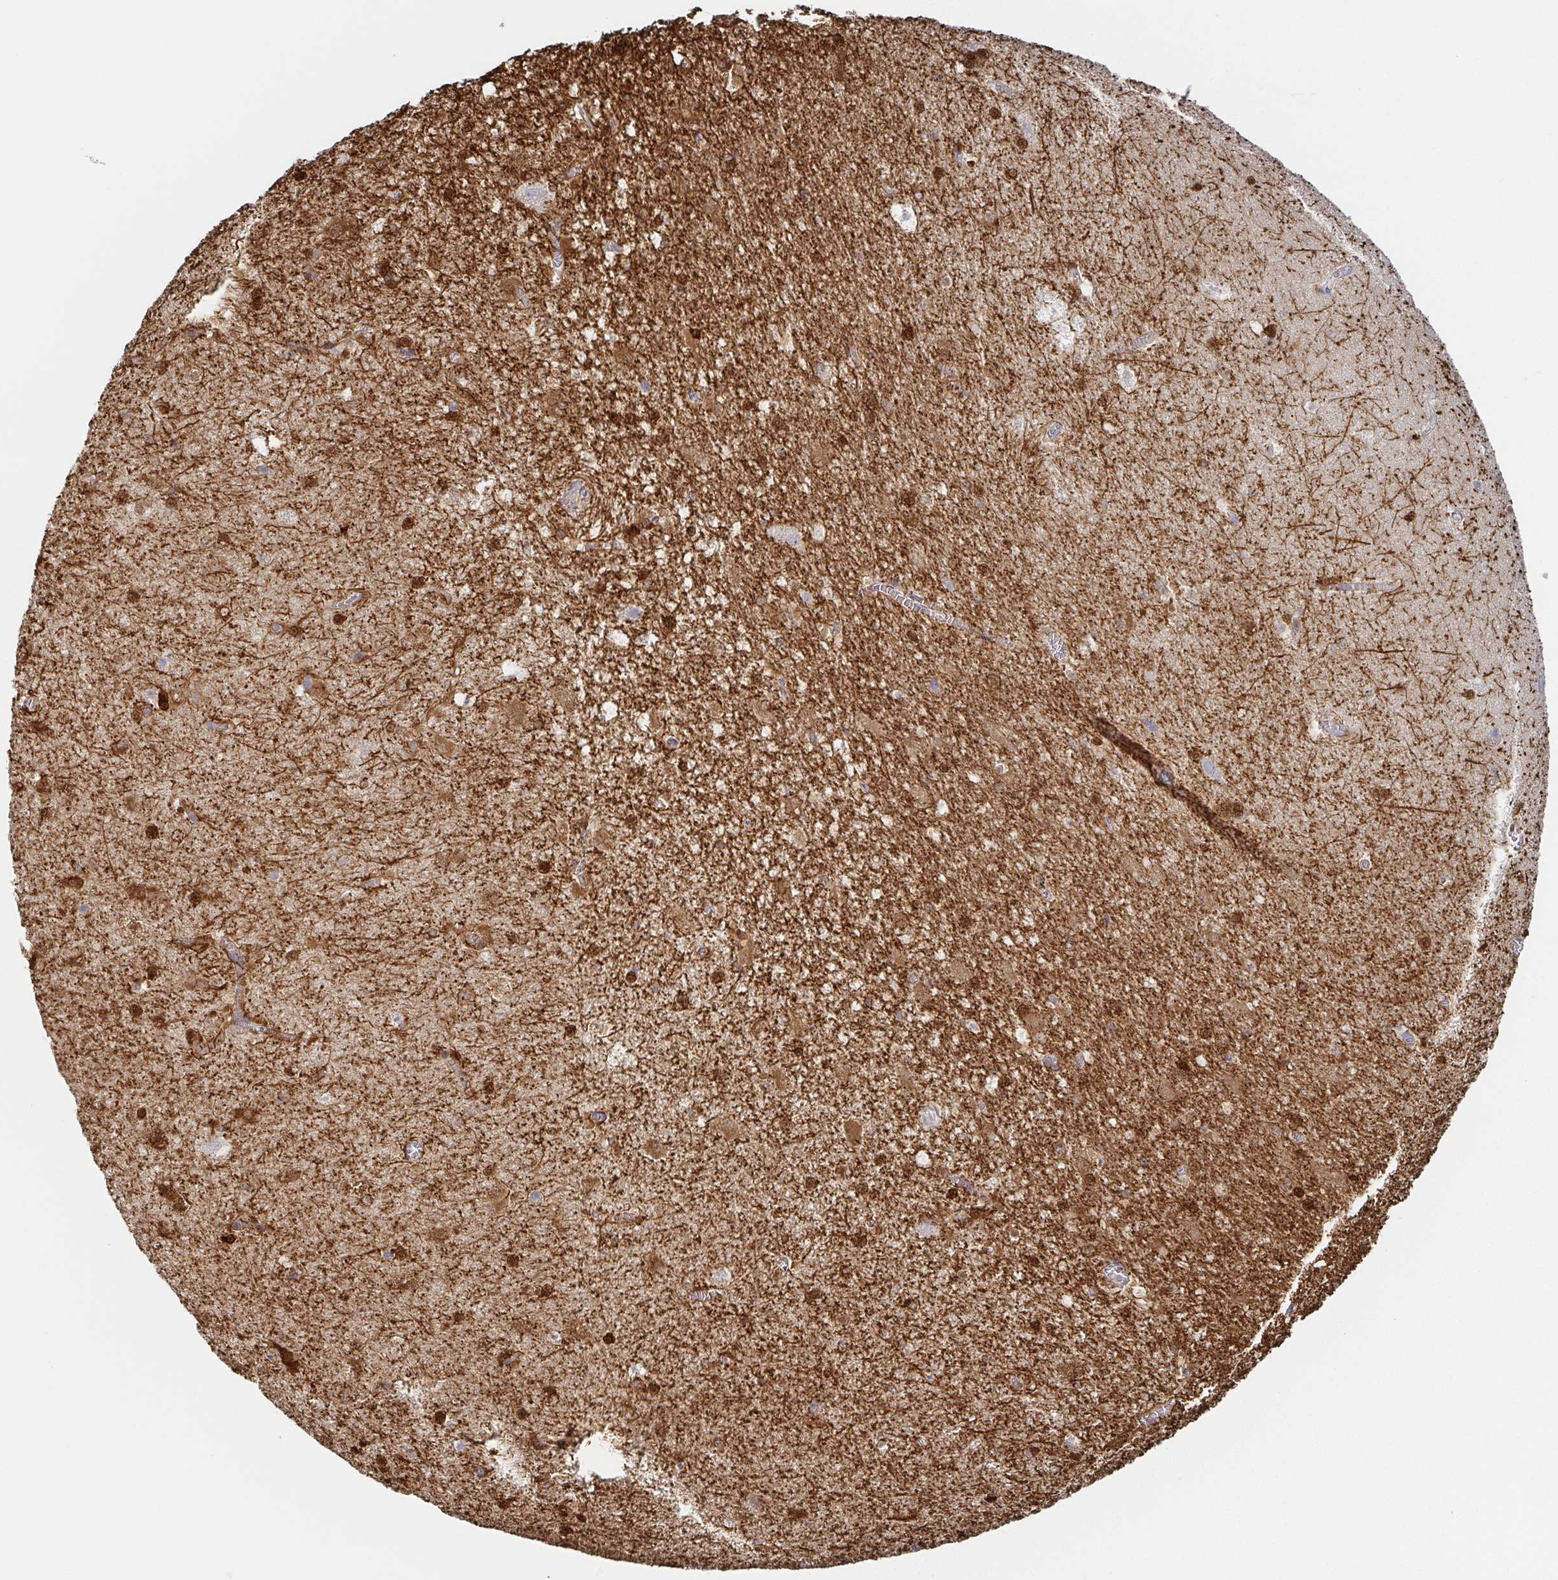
{"staining": {"intensity": "strong", "quantity": "25%-75%", "location": "cytoplasmic/membranous,nuclear"}, "tissue": "hippocampus", "cell_type": "Glial cells", "image_type": "normal", "snomed": [{"axis": "morphology", "description": "Normal tissue, NOS"}, {"axis": "topography", "description": "Hippocampus"}], "caption": "Immunohistochemical staining of normal human hippocampus reveals 25%-75% levels of strong cytoplasmic/membranous,nuclear protein expression in about 25%-75% of glial cells. Immunohistochemistry stains the protein in brown and the nuclei are stained blue.", "gene": "TUFT1", "patient": {"sex": "female", "age": 42}}